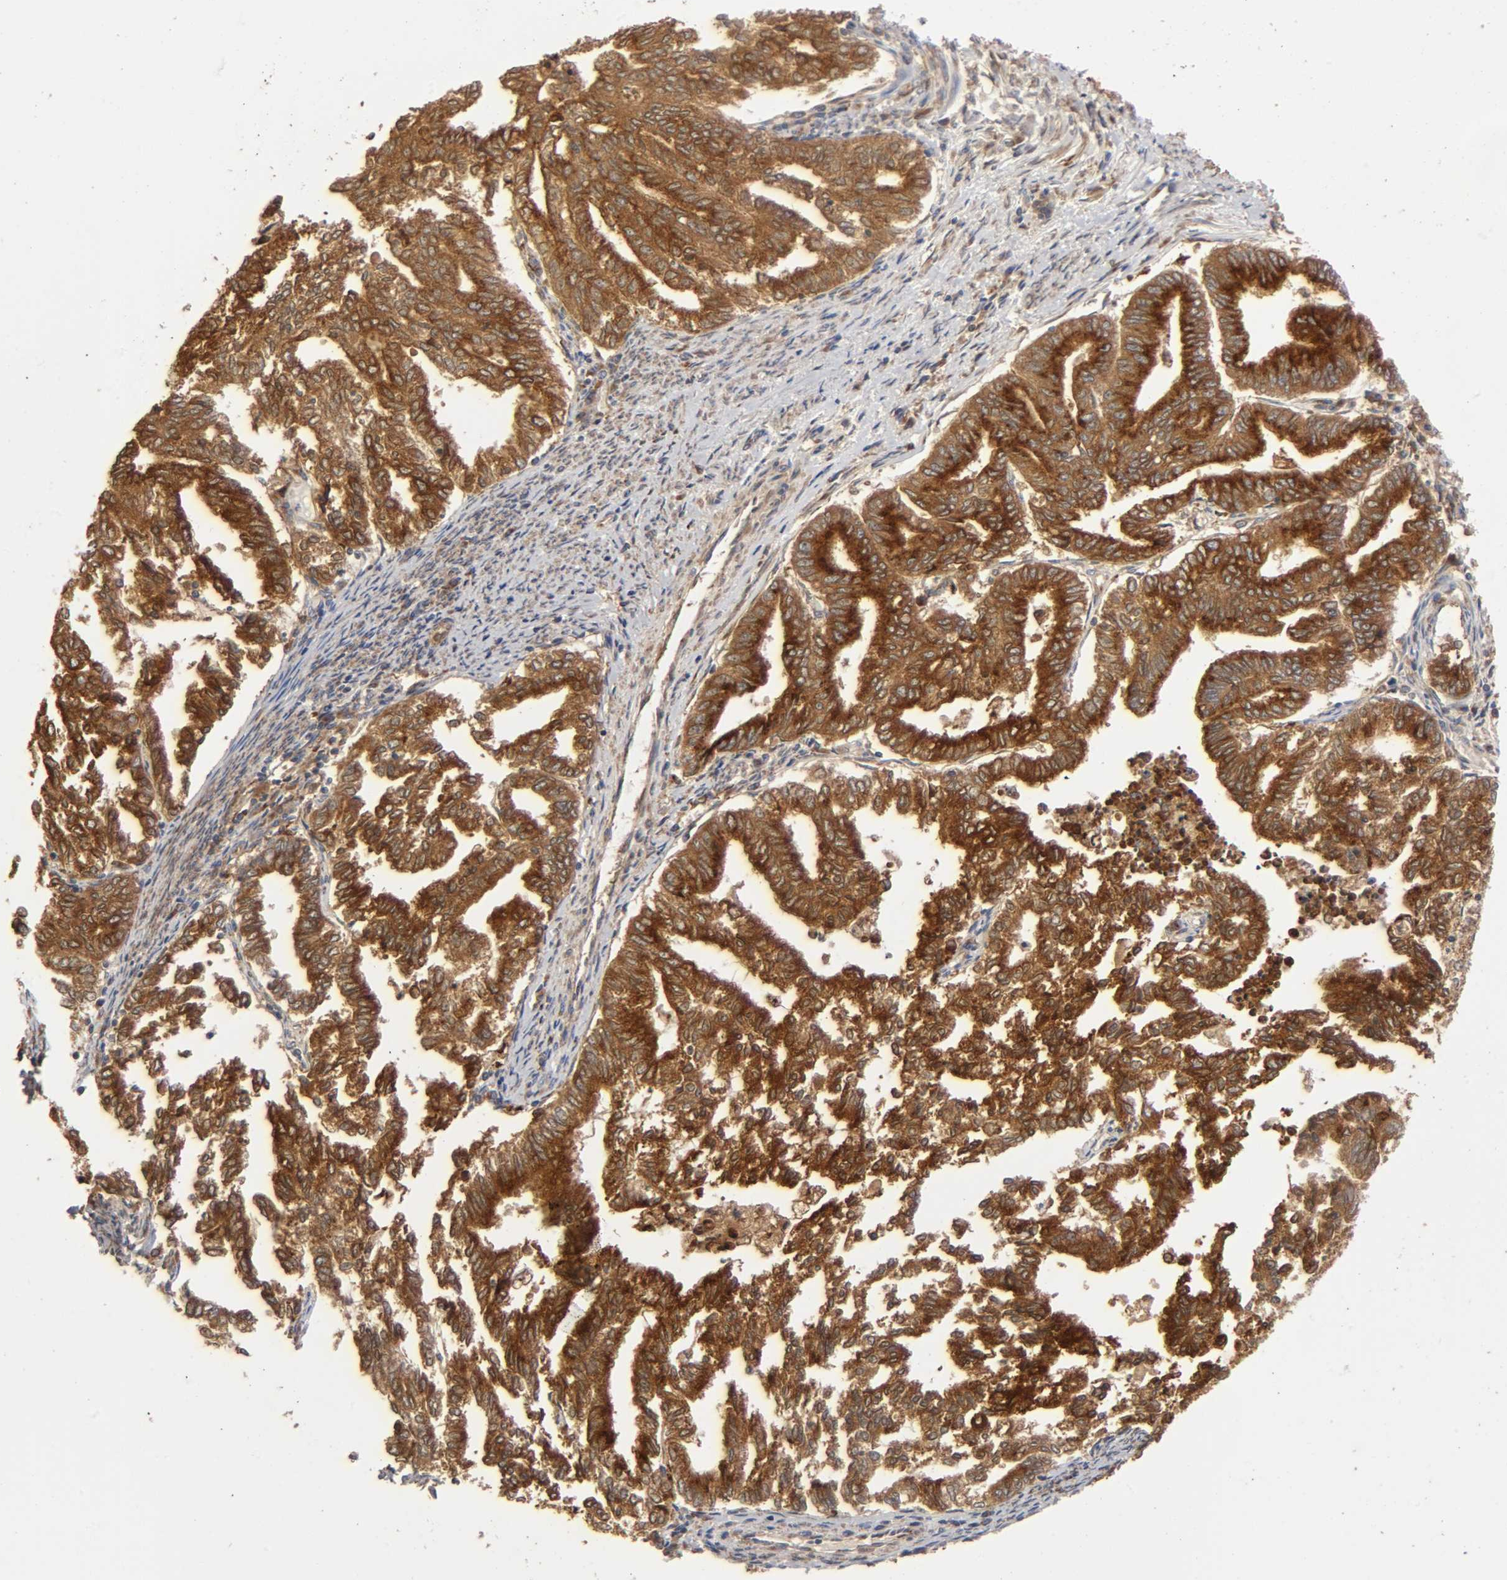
{"staining": {"intensity": "strong", "quantity": ">75%", "location": "cytoplasmic/membranous"}, "tissue": "endometrial cancer", "cell_type": "Tumor cells", "image_type": "cancer", "snomed": [{"axis": "morphology", "description": "Adenocarcinoma, NOS"}, {"axis": "topography", "description": "Endometrium"}], "caption": "Protein staining demonstrates strong cytoplasmic/membranous expression in approximately >75% of tumor cells in adenocarcinoma (endometrial).", "gene": "GNPTG", "patient": {"sex": "female", "age": 79}}